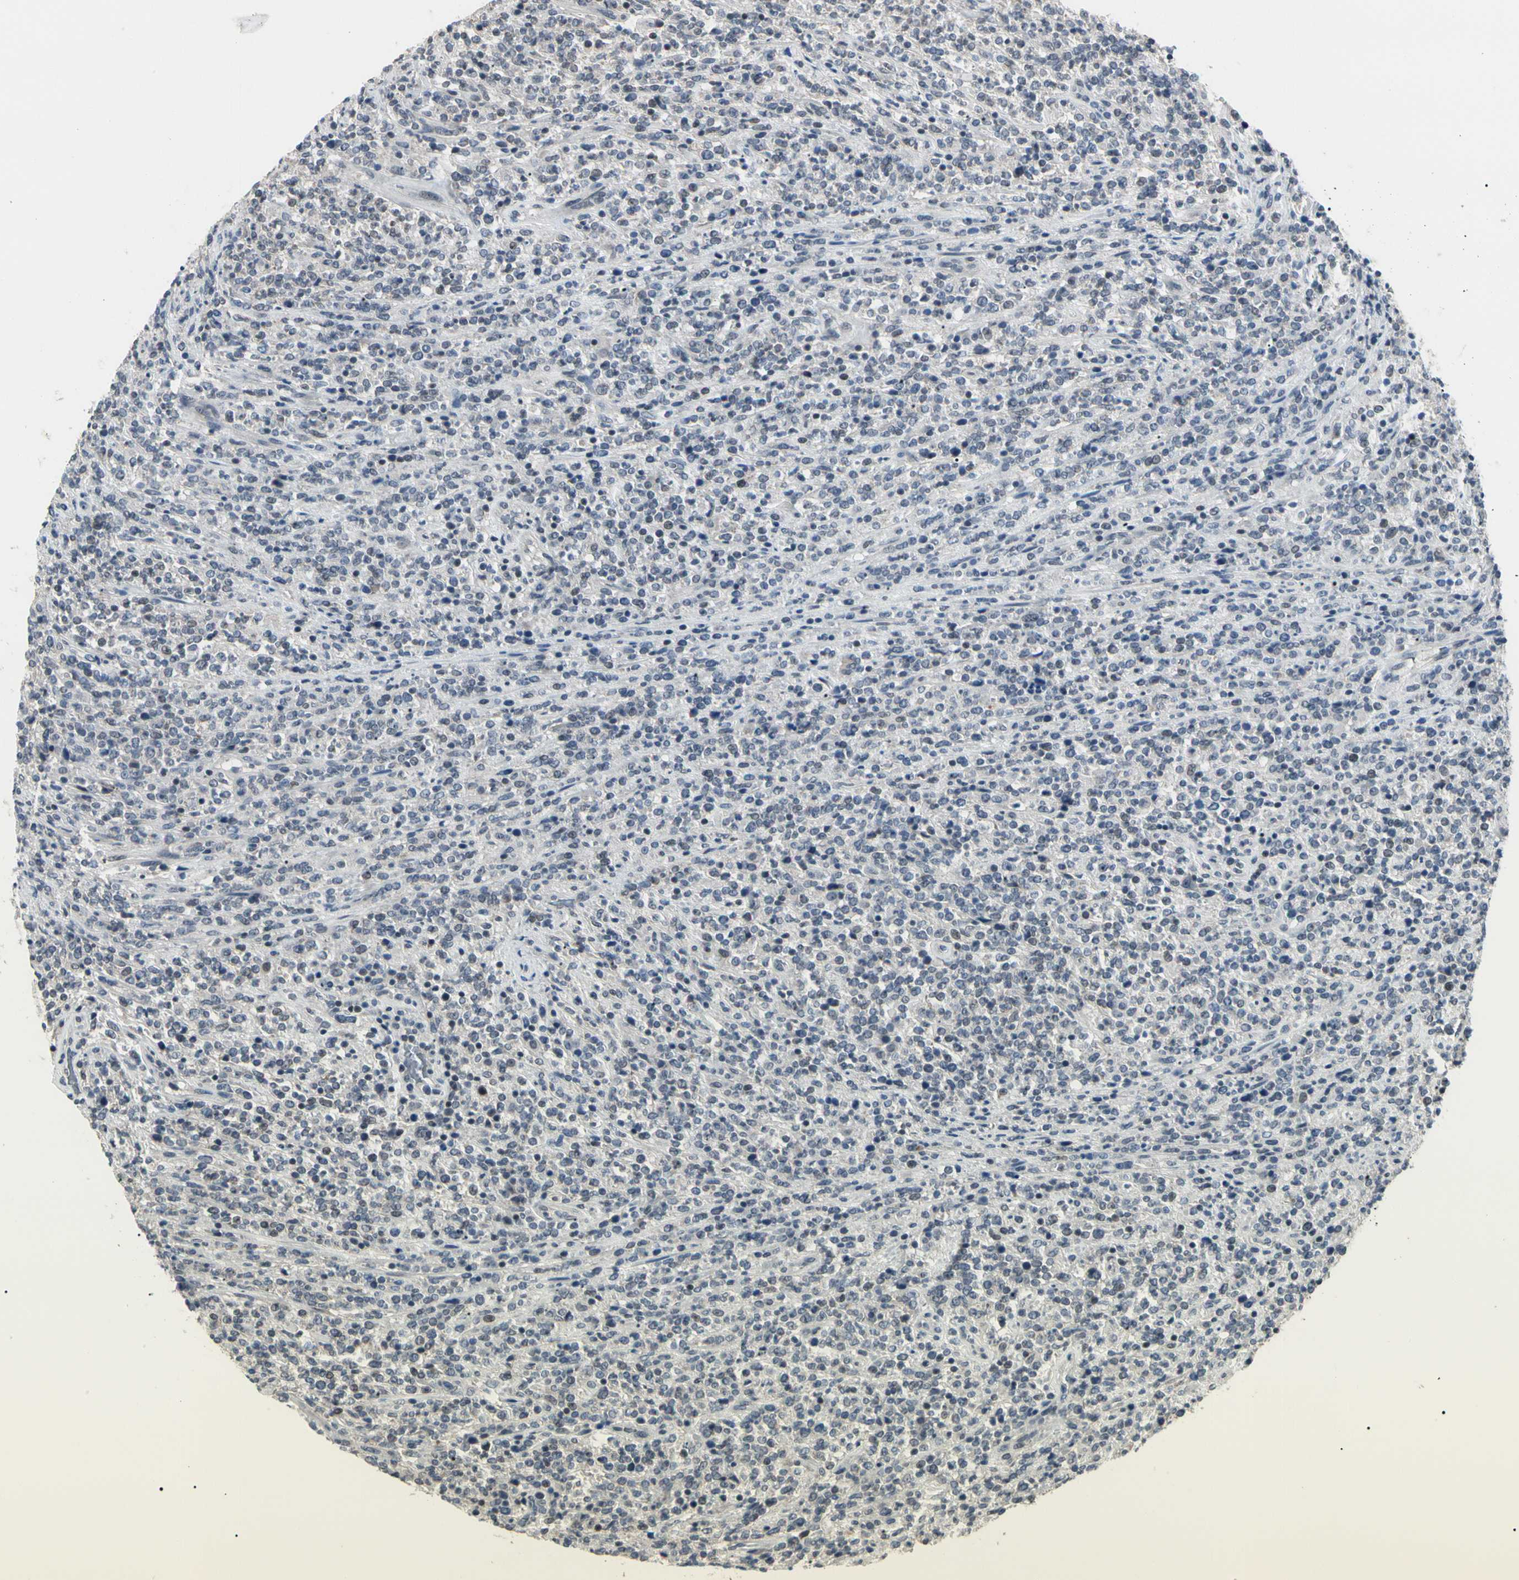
{"staining": {"intensity": "weak", "quantity": "<25%", "location": "nuclear"}, "tissue": "lymphoma", "cell_type": "Tumor cells", "image_type": "cancer", "snomed": [{"axis": "morphology", "description": "Malignant lymphoma, non-Hodgkin's type, High grade"}, {"axis": "topography", "description": "Soft tissue"}], "caption": "DAB (3,3'-diaminobenzidine) immunohistochemical staining of human malignant lymphoma, non-Hodgkin's type (high-grade) displays no significant positivity in tumor cells.", "gene": "GREM1", "patient": {"sex": "male", "age": 18}}